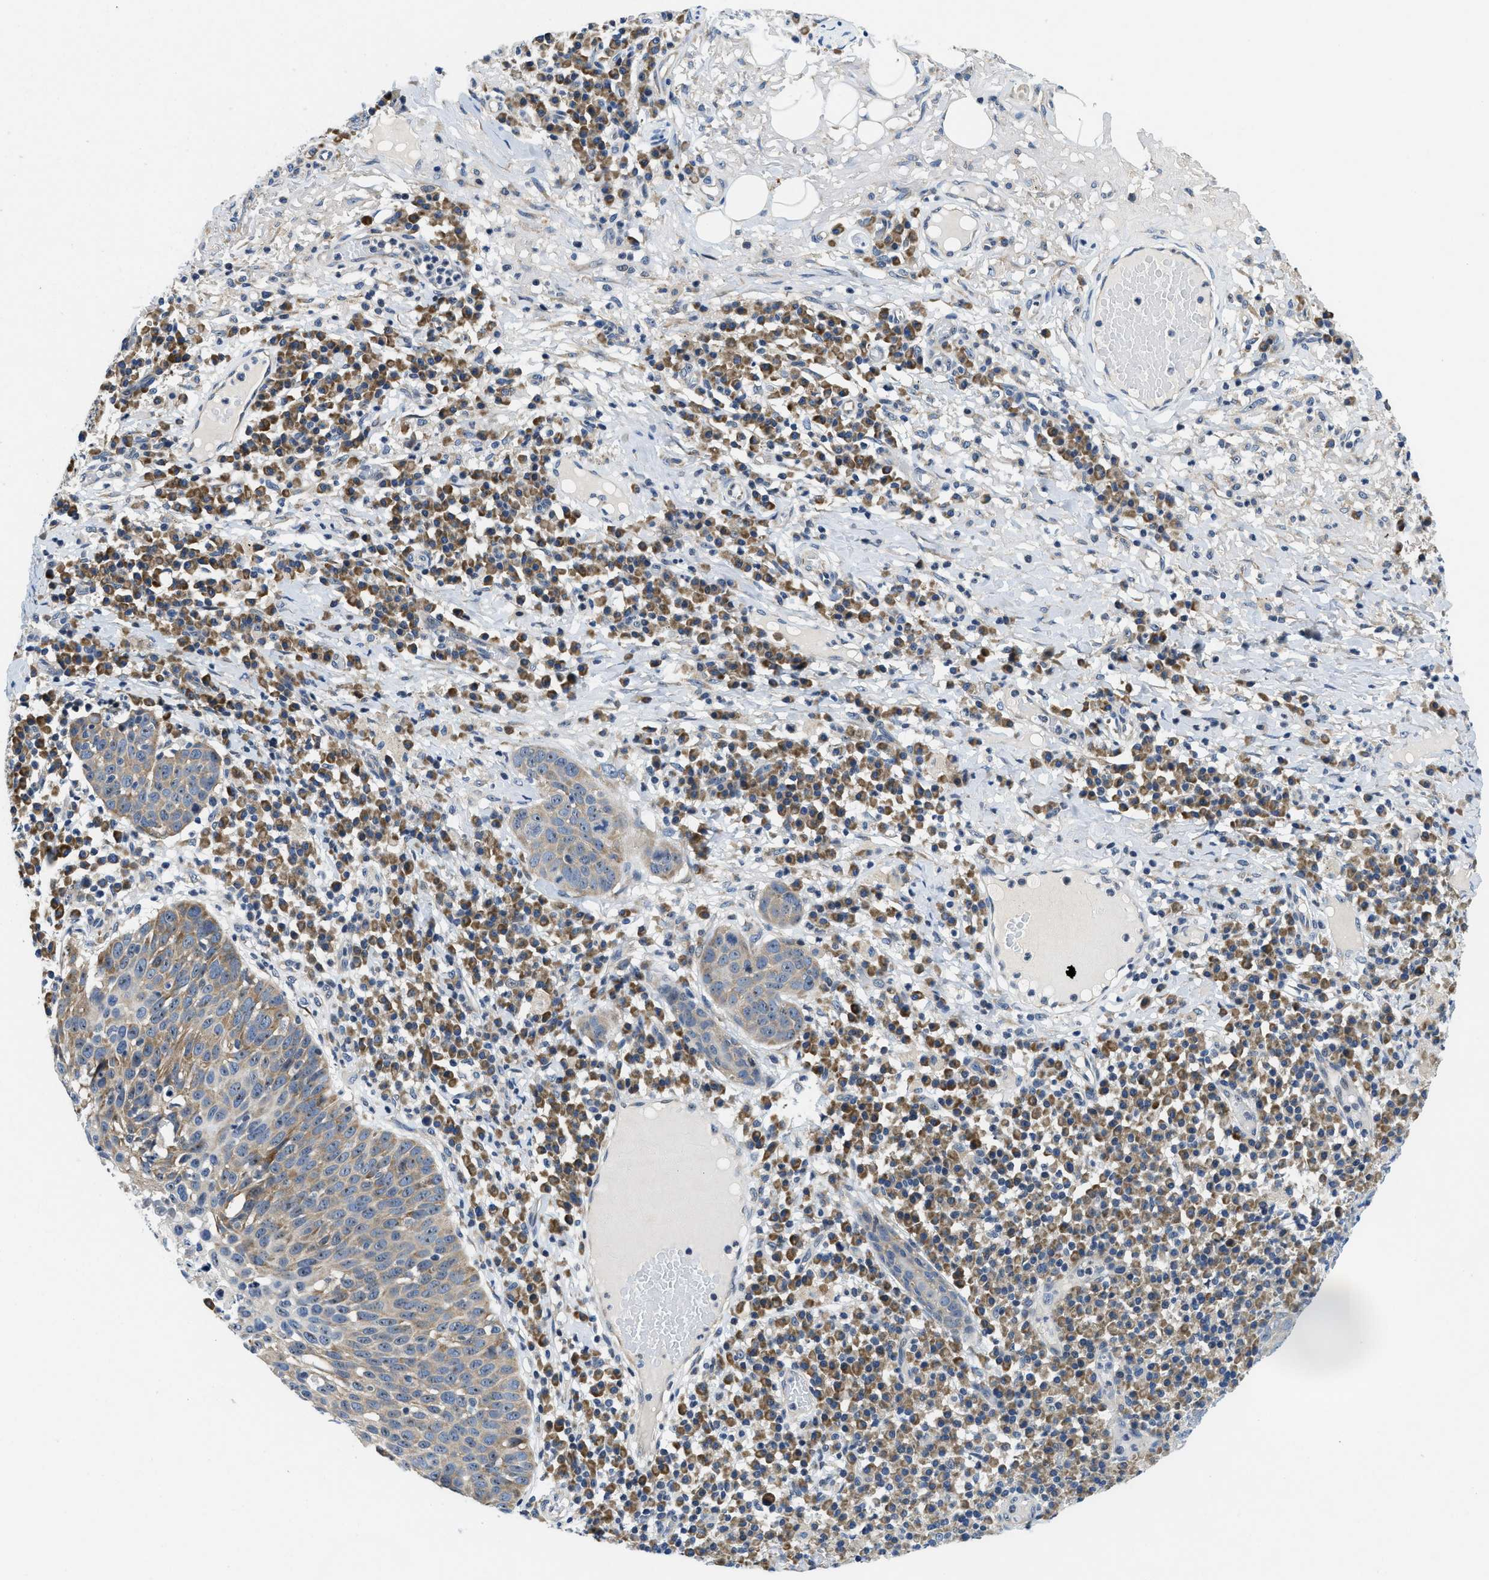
{"staining": {"intensity": "moderate", "quantity": "<25%", "location": "cytoplasmic/membranous"}, "tissue": "skin cancer", "cell_type": "Tumor cells", "image_type": "cancer", "snomed": [{"axis": "morphology", "description": "Squamous cell carcinoma in situ, NOS"}, {"axis": "morphology", "description": "Squamous cell carcinoma, NOS"}, {"axis": "topography", "description": "Skin"}], "caption": "Immunohistochemical staining of human squamous cell carcinoma (skin) displays low levels of moderate cytoplasmic/membranous protein positivity in about <25% of tumor cells.", "gene": "IKBKE", "patient": {"sex": "male", "age": 93}}